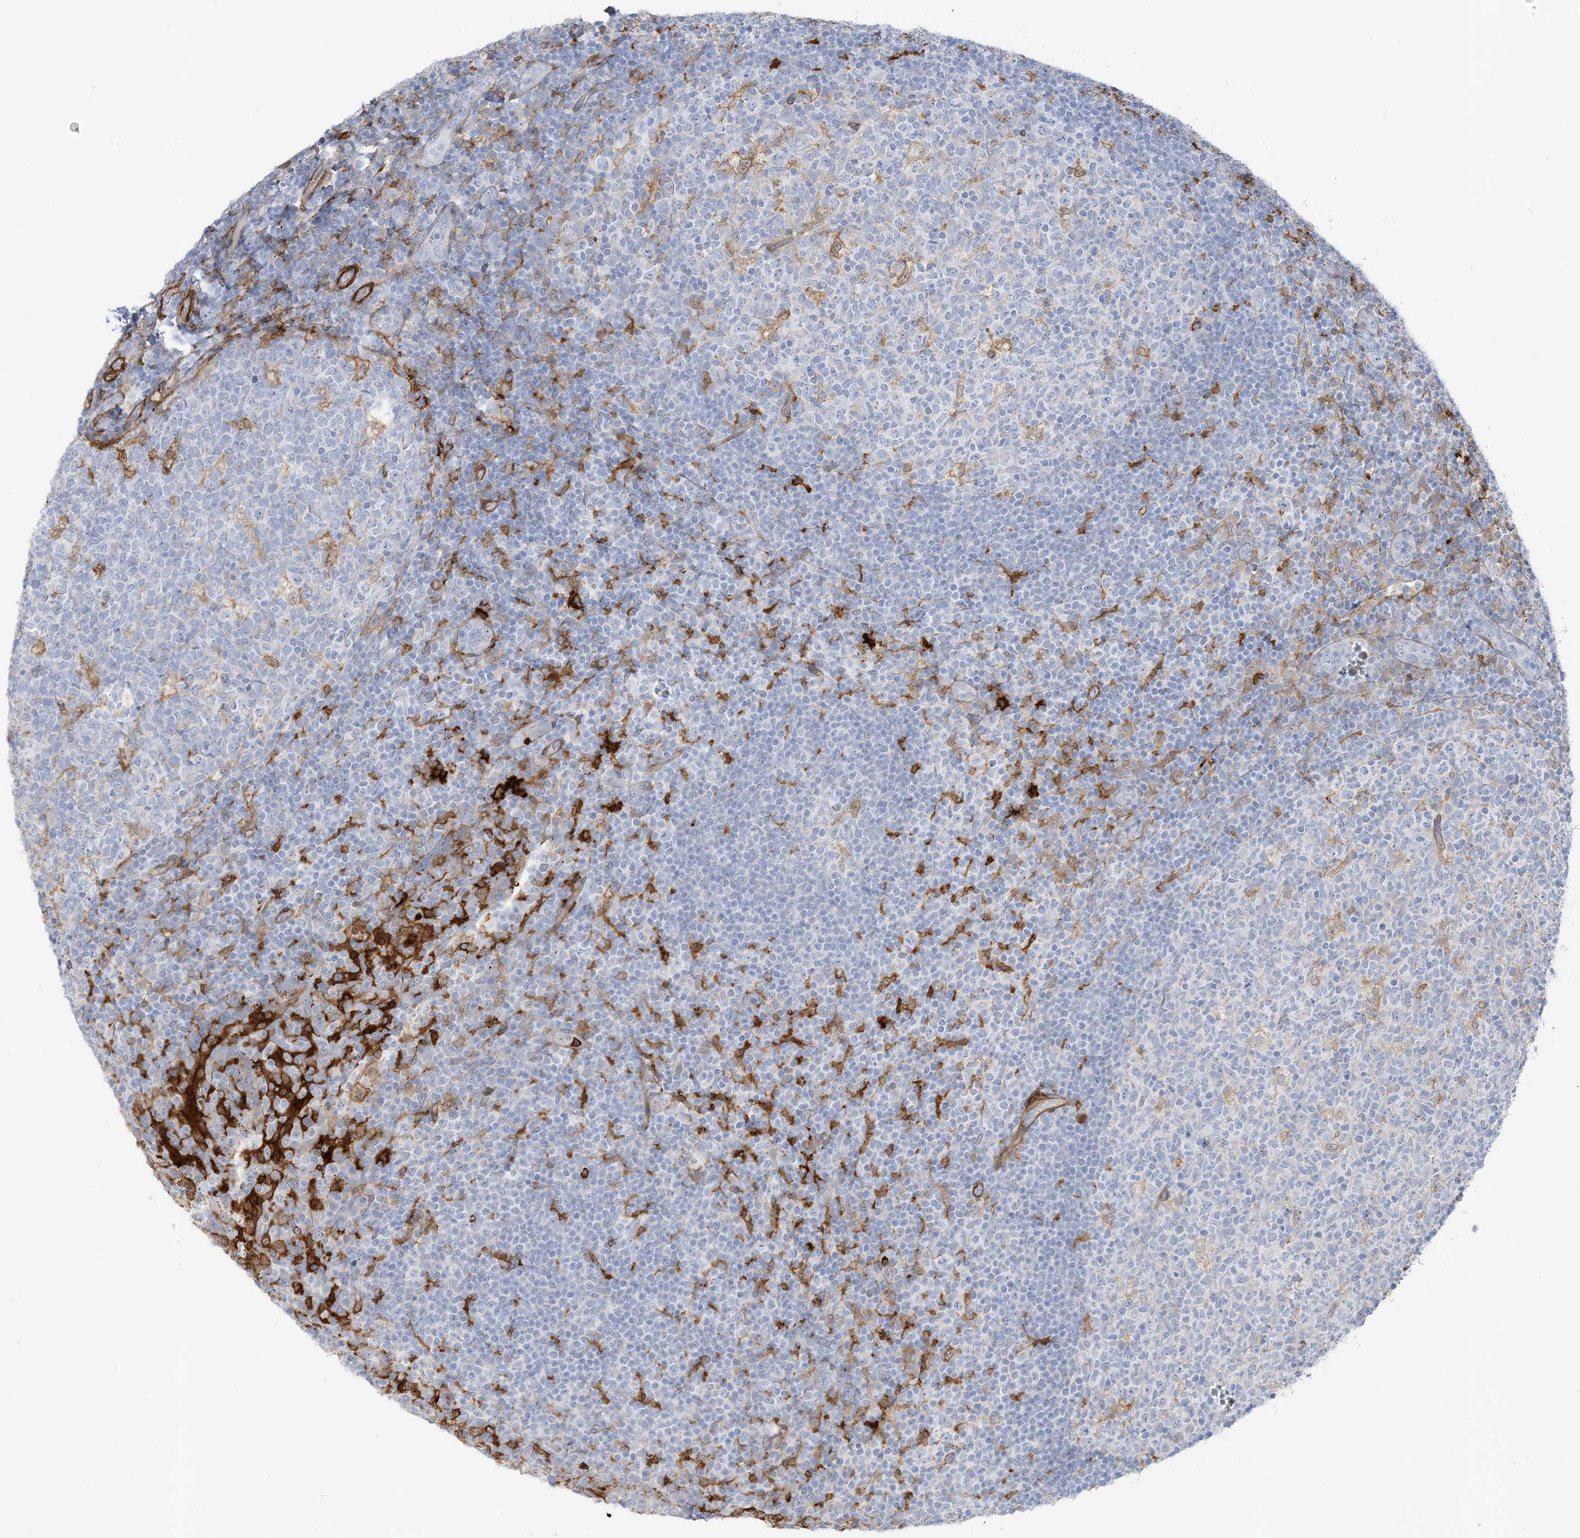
{"staining": {"intensity": "negative", "quantity": "none", "location": "none"}, "tissue": "tonsil", "cell_type": "Germinal center cells", "image_type": "normal", "snomed": [{"axis": "morphology", "description": "Normal tissue, NOS"}, {"axis": "topography", "description": "Tonsil"}], "caption": "Photomicrograph shows no protein staining in germinal center cells of benign tonsil.", "gene": "ICMT", "patient": {"sex": "female", "age": 19}}